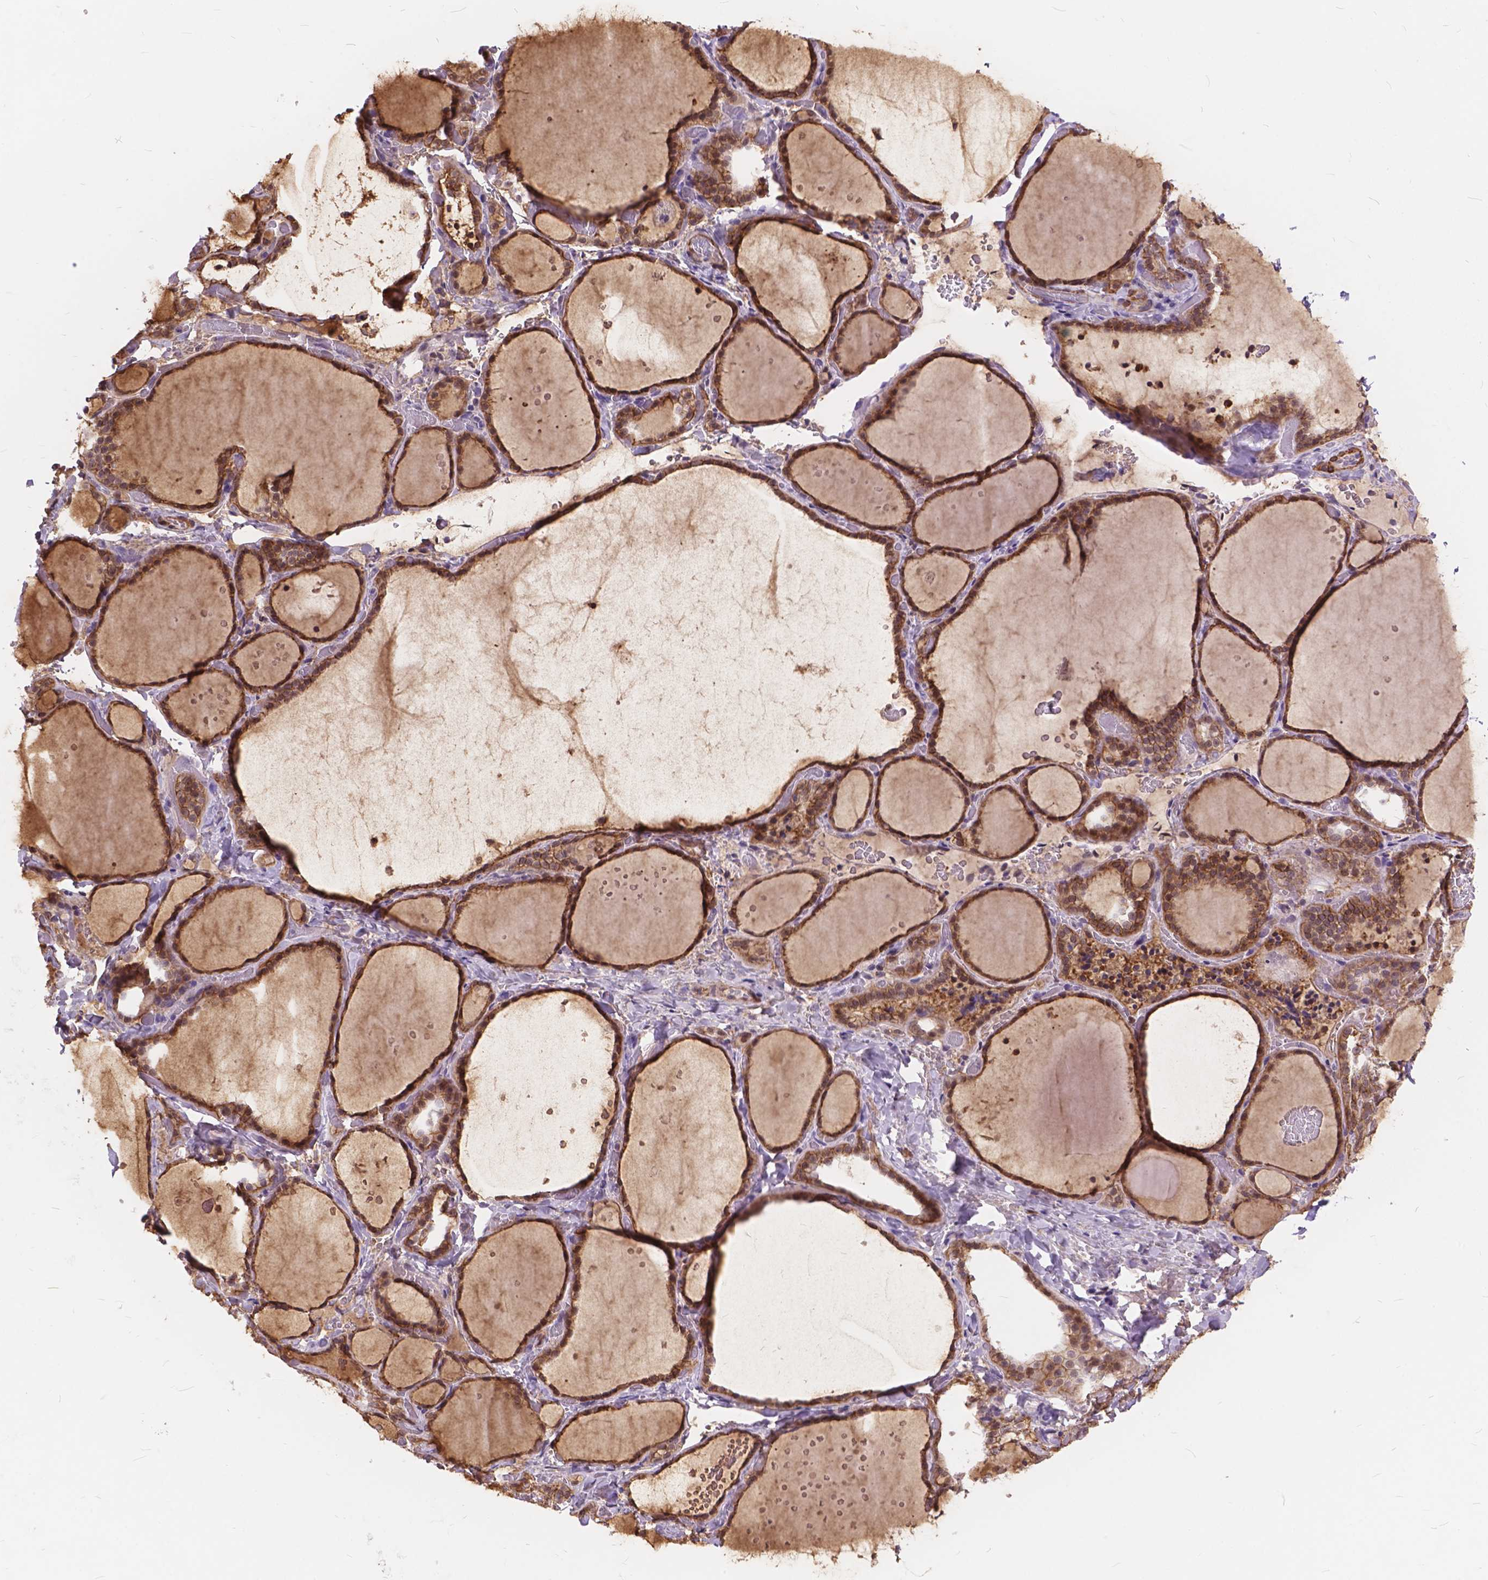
{"staining": {"intensity": "moderate", "quantity": ">75%", "location": "cytoplasmic/membranous"}, "tissue": "thyroid gland", "cell_type": "Glandular cells", "image_type": "normal", "snomed": [{"axis": "morphology", "description": "Normal tissue, NOS"}, {"axis": "topography", "description": "Thyroid gland"}], "caption": "Immunohistochemistry micrograph of unremarkable thyroid gland stained for a protein (brown), which displays medium levels of moderate cytoplasmic/membranous staining in approximately >75% of glandular cells.", "gene": "MAN2C1", "patient": {"sex": "female", "age": 36}}